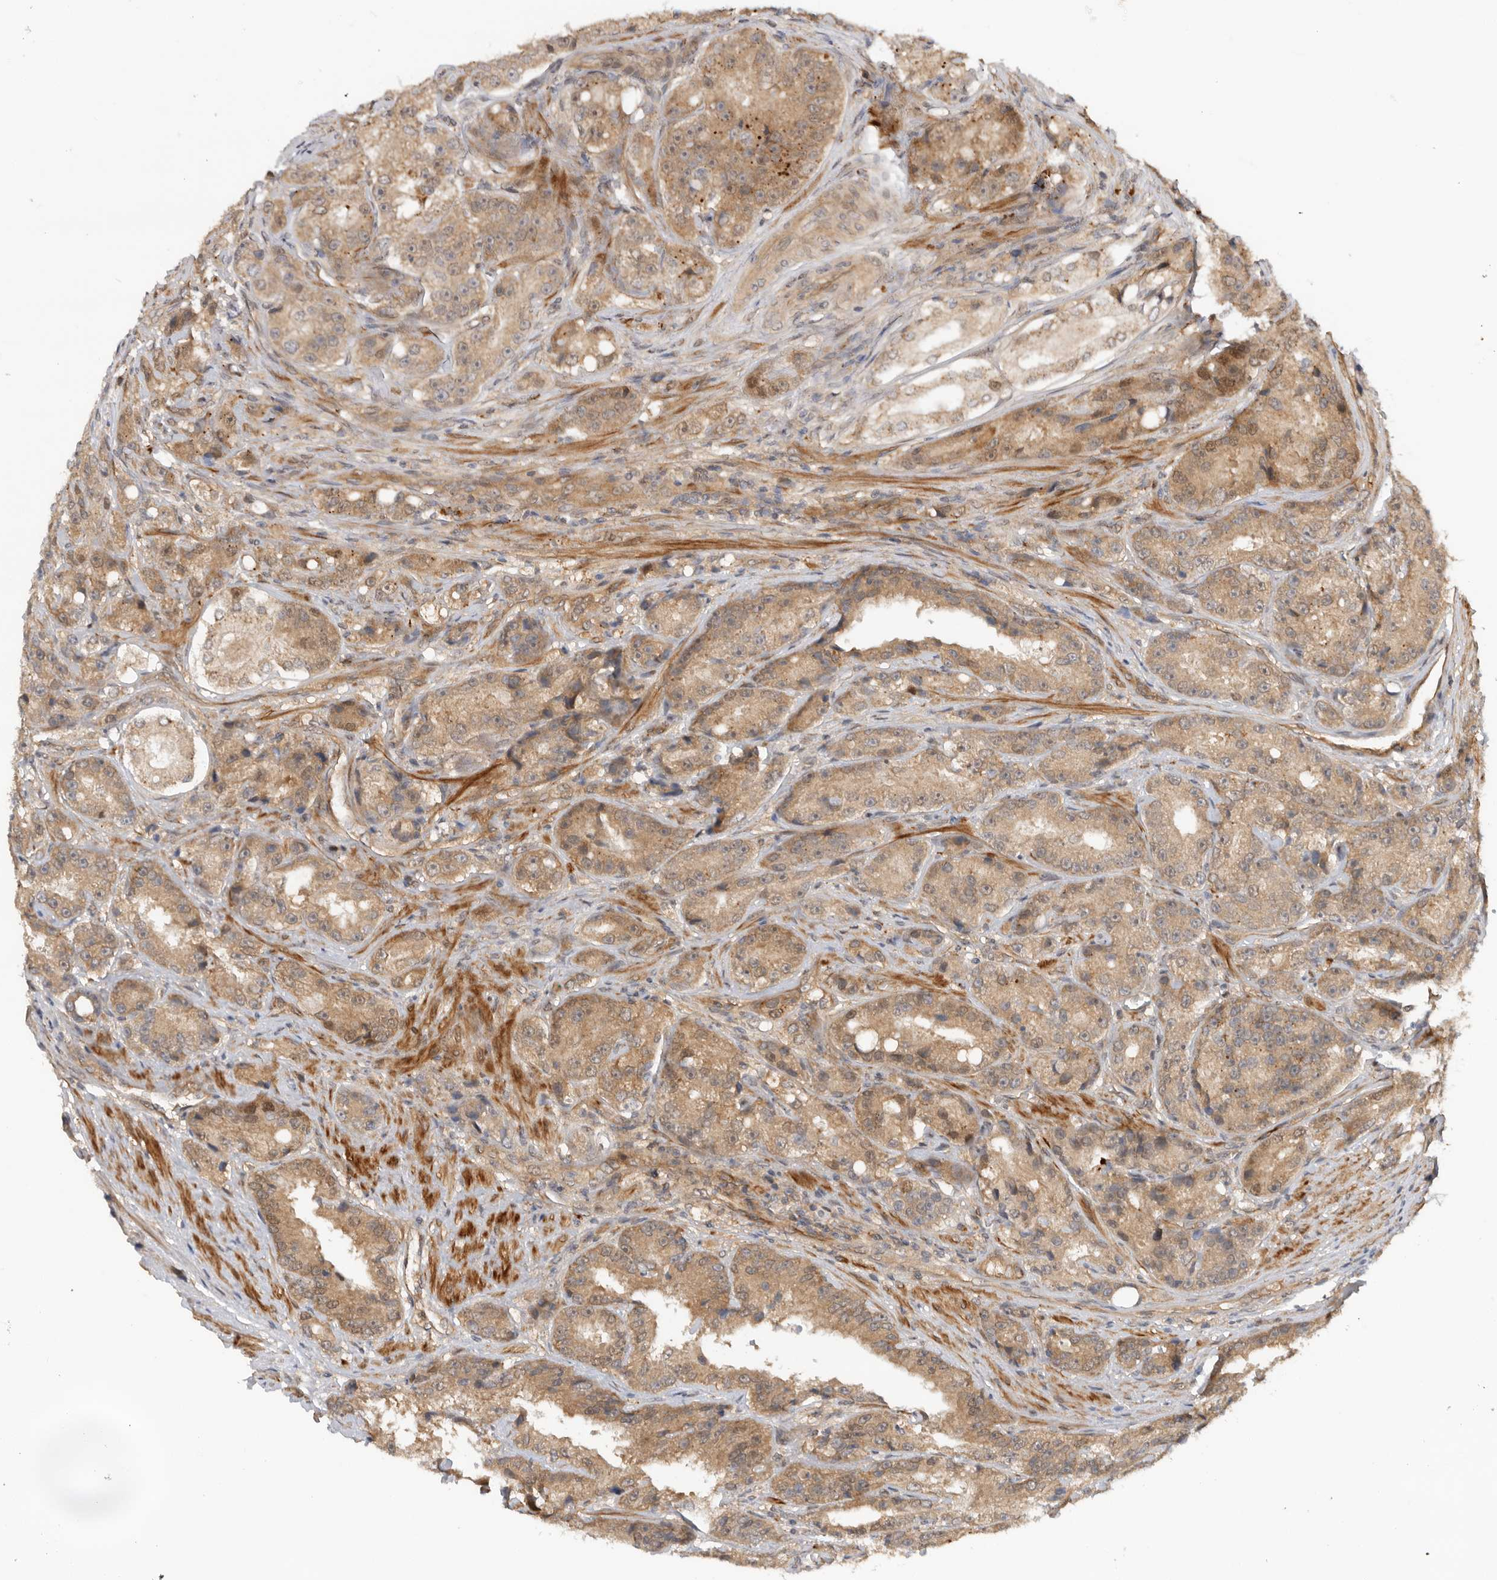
{"staining": {"intensity": "moderate", "quantity": ">75%", "location": "cytoplasmic/membranous"}, "tissue": "prostate cancer", "cell_type": "Tumor cells", "image_type": "cancer", "snomed": [{"axis": "morphology", "description": "Adenocarcinoma, High grade"}, {"axis": "topography", "description": "Prostate"}], "caption": "Human prostate adenocarcinoma (high-grade) stained with a protein marker reveals moderate staining in tumor cells.", "gene": "DCAF8", "patient": {"sex": "male", "age": 60}}